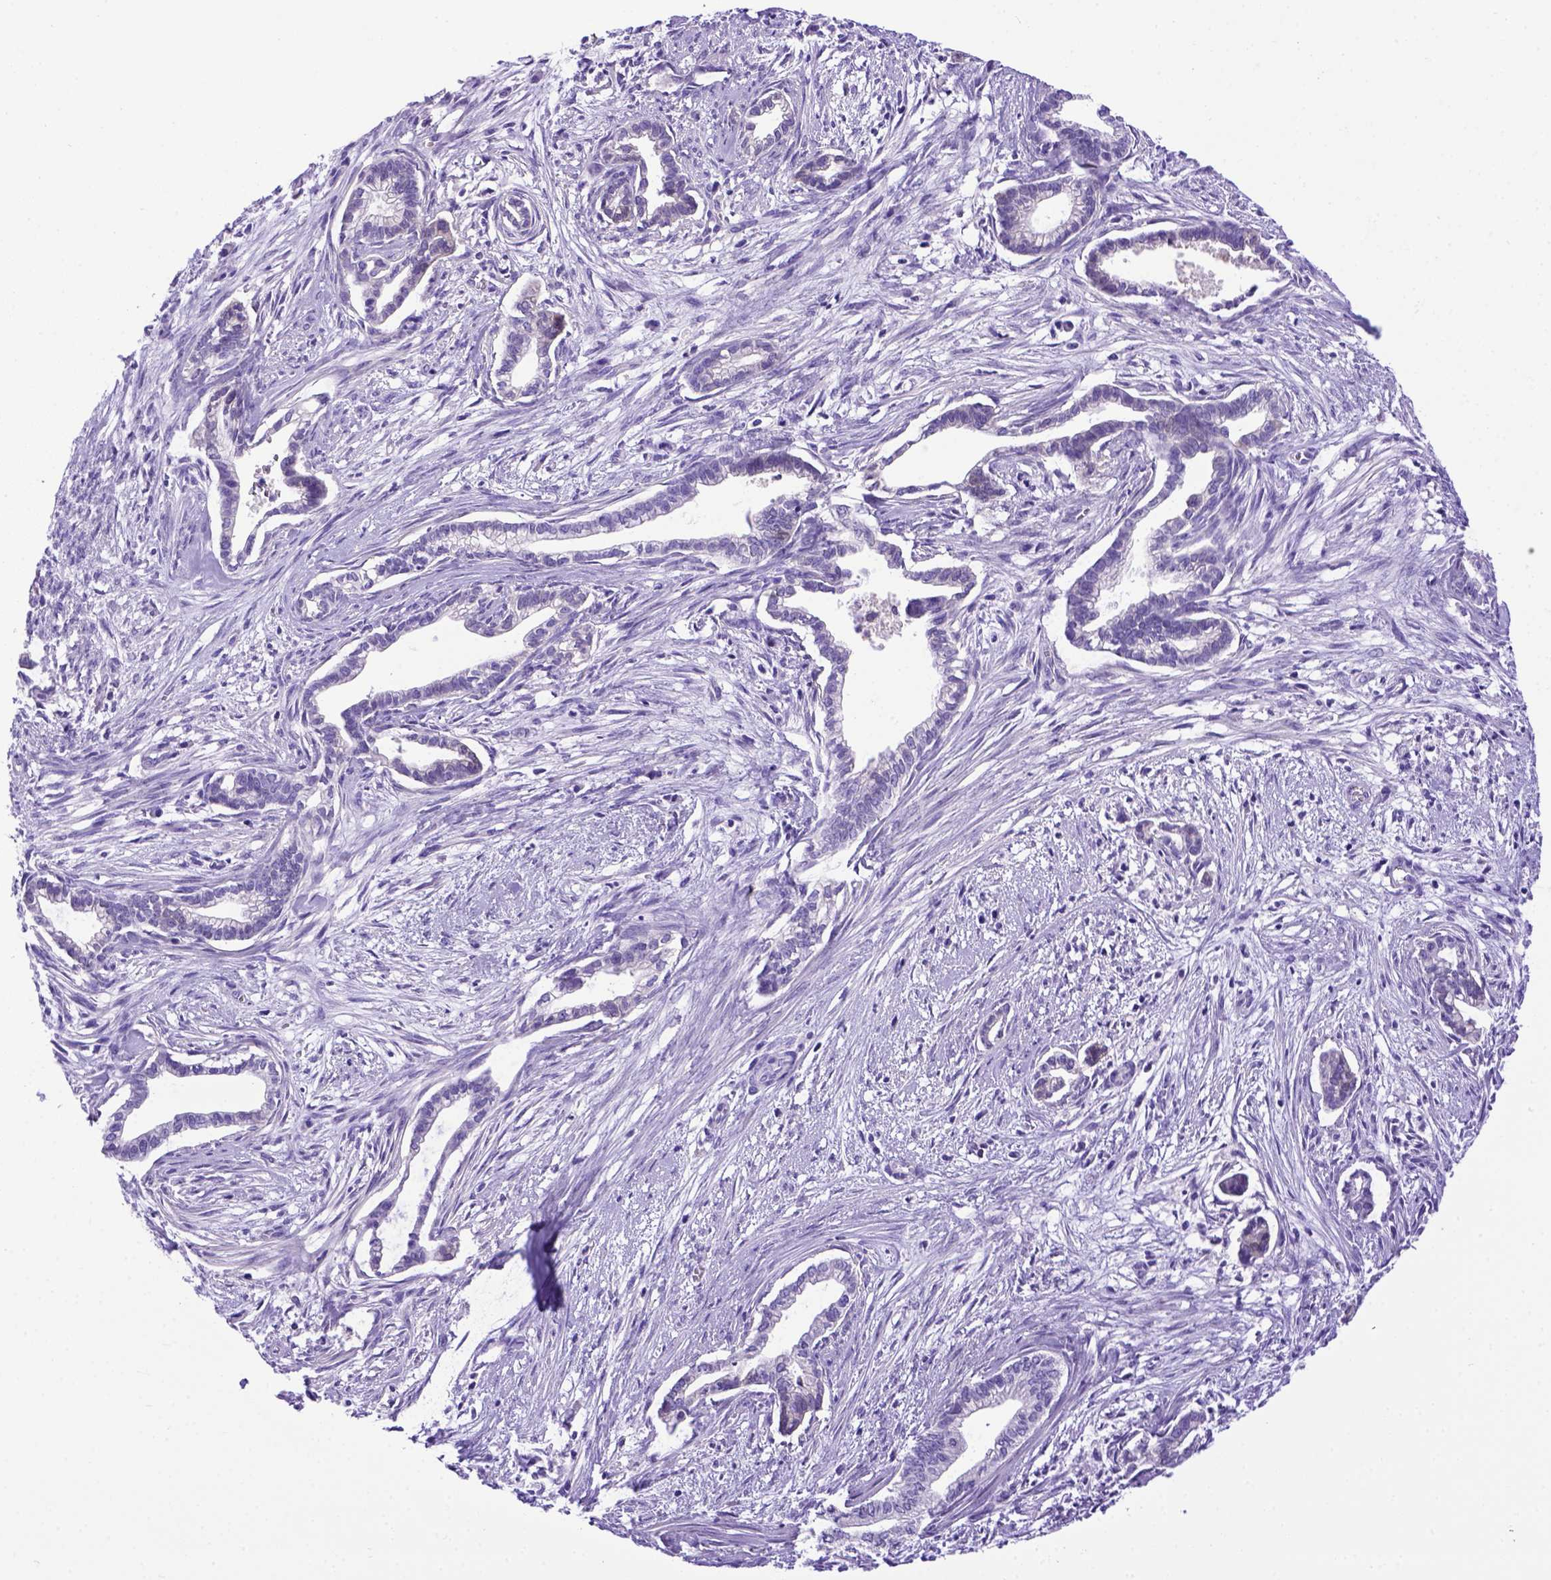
{"staining": {"intensity": "negative", "quantity": "none", "location": "none"}, "tissue": "cervical cancer", "cell_type": "Tumor cells", "image_type": "cancer", "snomed": [{"axis": "morphology", "description": "Adenocarcinoma, NOS"}, {"axis": "topography", "description": "Cervix"}], "caption": "This image is of cervical adenocarcinoma stained with IHC to label a protein in brown with the nuclei are counter-stained blue. There is no expression in tumor cells.", "gene": "PTGES", "patient": {"sex": "female", "age": 62}}